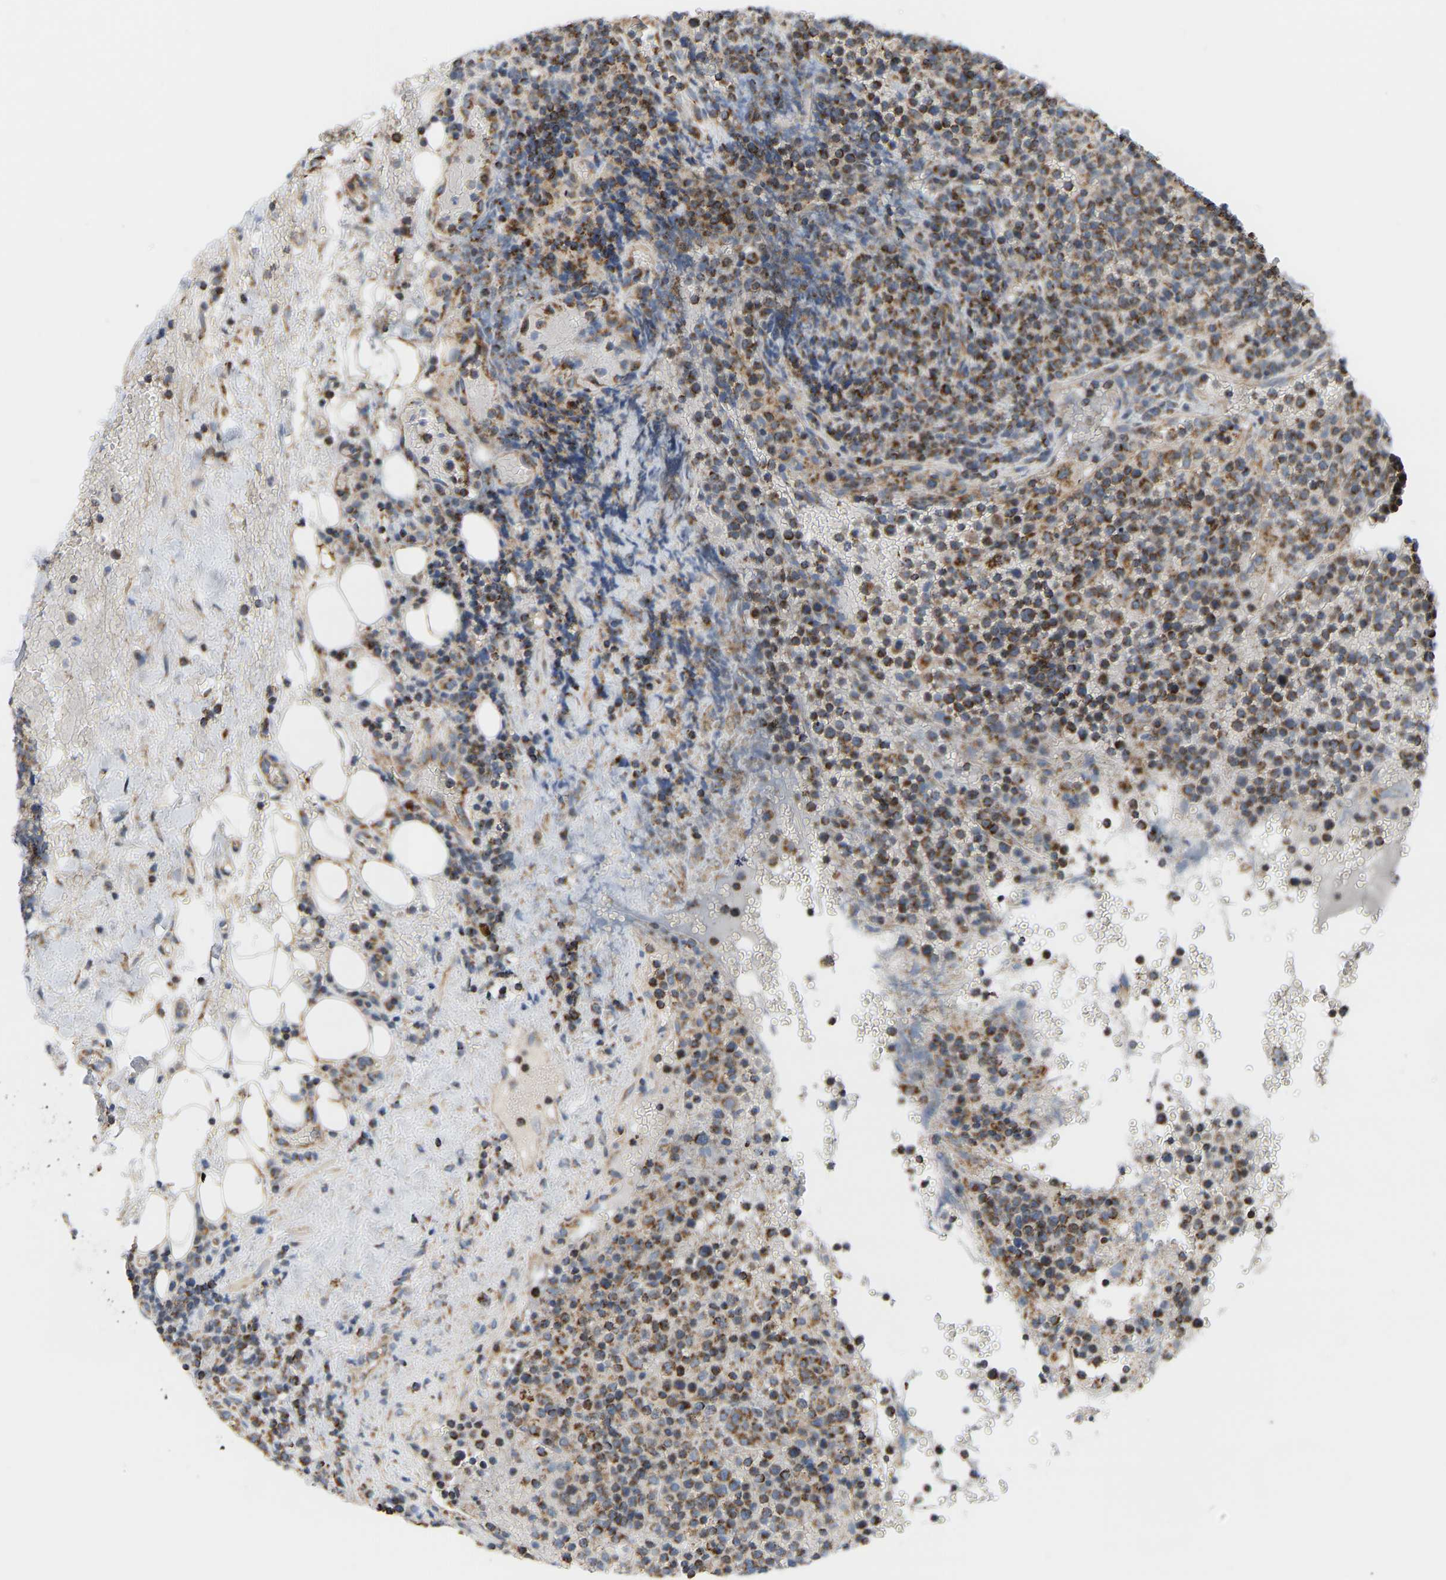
{"staining": {"intensity": "strong", "quantity": ">75%", "location": "cytoplasmic/membranous"}, "tissue": "lymphoma", "cell_type": "Tumor cells", "image_type": "cancer", "snomed": [{"axis": "morphology", "description": "Malignant lymphoma, non-Hodgkin's type, High grade"}, {"axis": "topography", "description": "Lymph node"}], "caption": "A high-resolution photomicrograph shows IHC staining of lymphoma, which demonstrates strong cytoplasmic/membranous staining in about >75% of tumor cells. (DAB (3,3'-diaminobenzidine) = brown stain, brightfield microscopy at high magnification).", "gene": "GPSM2", "patient": {"sex": "male", "age": 61}}